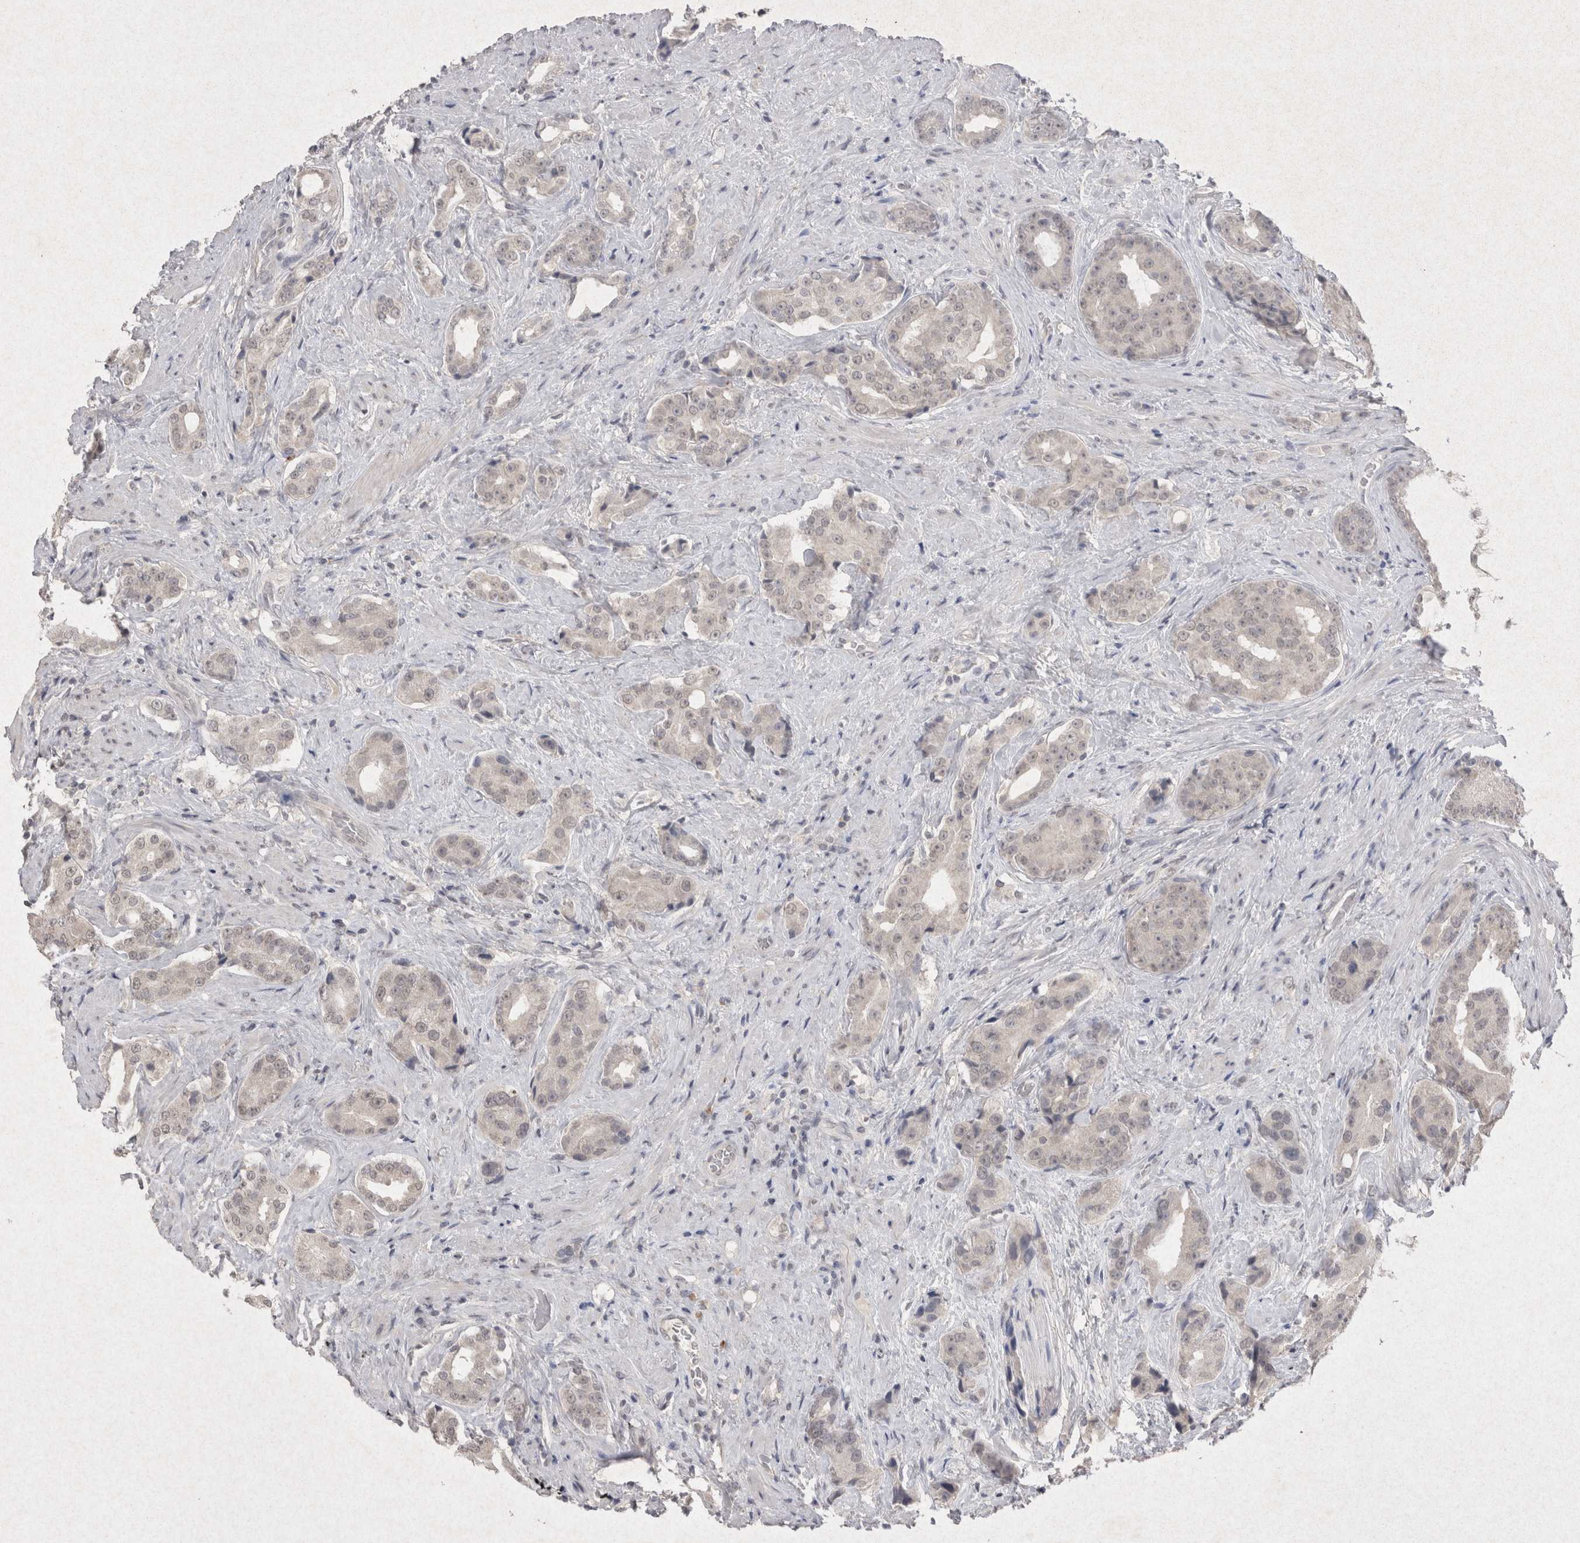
{"staining": {"intensity": "negative", "quantity": "none", "location": "none"}, "tissue": "prostate cancer", "cell_type": "Tumor cells", "image_type": "cancer", "snomed": [{"axis": "morphology", "description": "Adenocarcinoma, High grade"}, {"axis": "topography", "description": "Prostate"}], "caption": "High magnification brightfield microscopy of high-grade adenocarcinoma (prostate) stained with DAB (brown) and counterstained with hematoxylin (blue): tumor cells show no significant expression.", "gene": "LYVE1", "patient": {"sex": "male", "age": 71}}